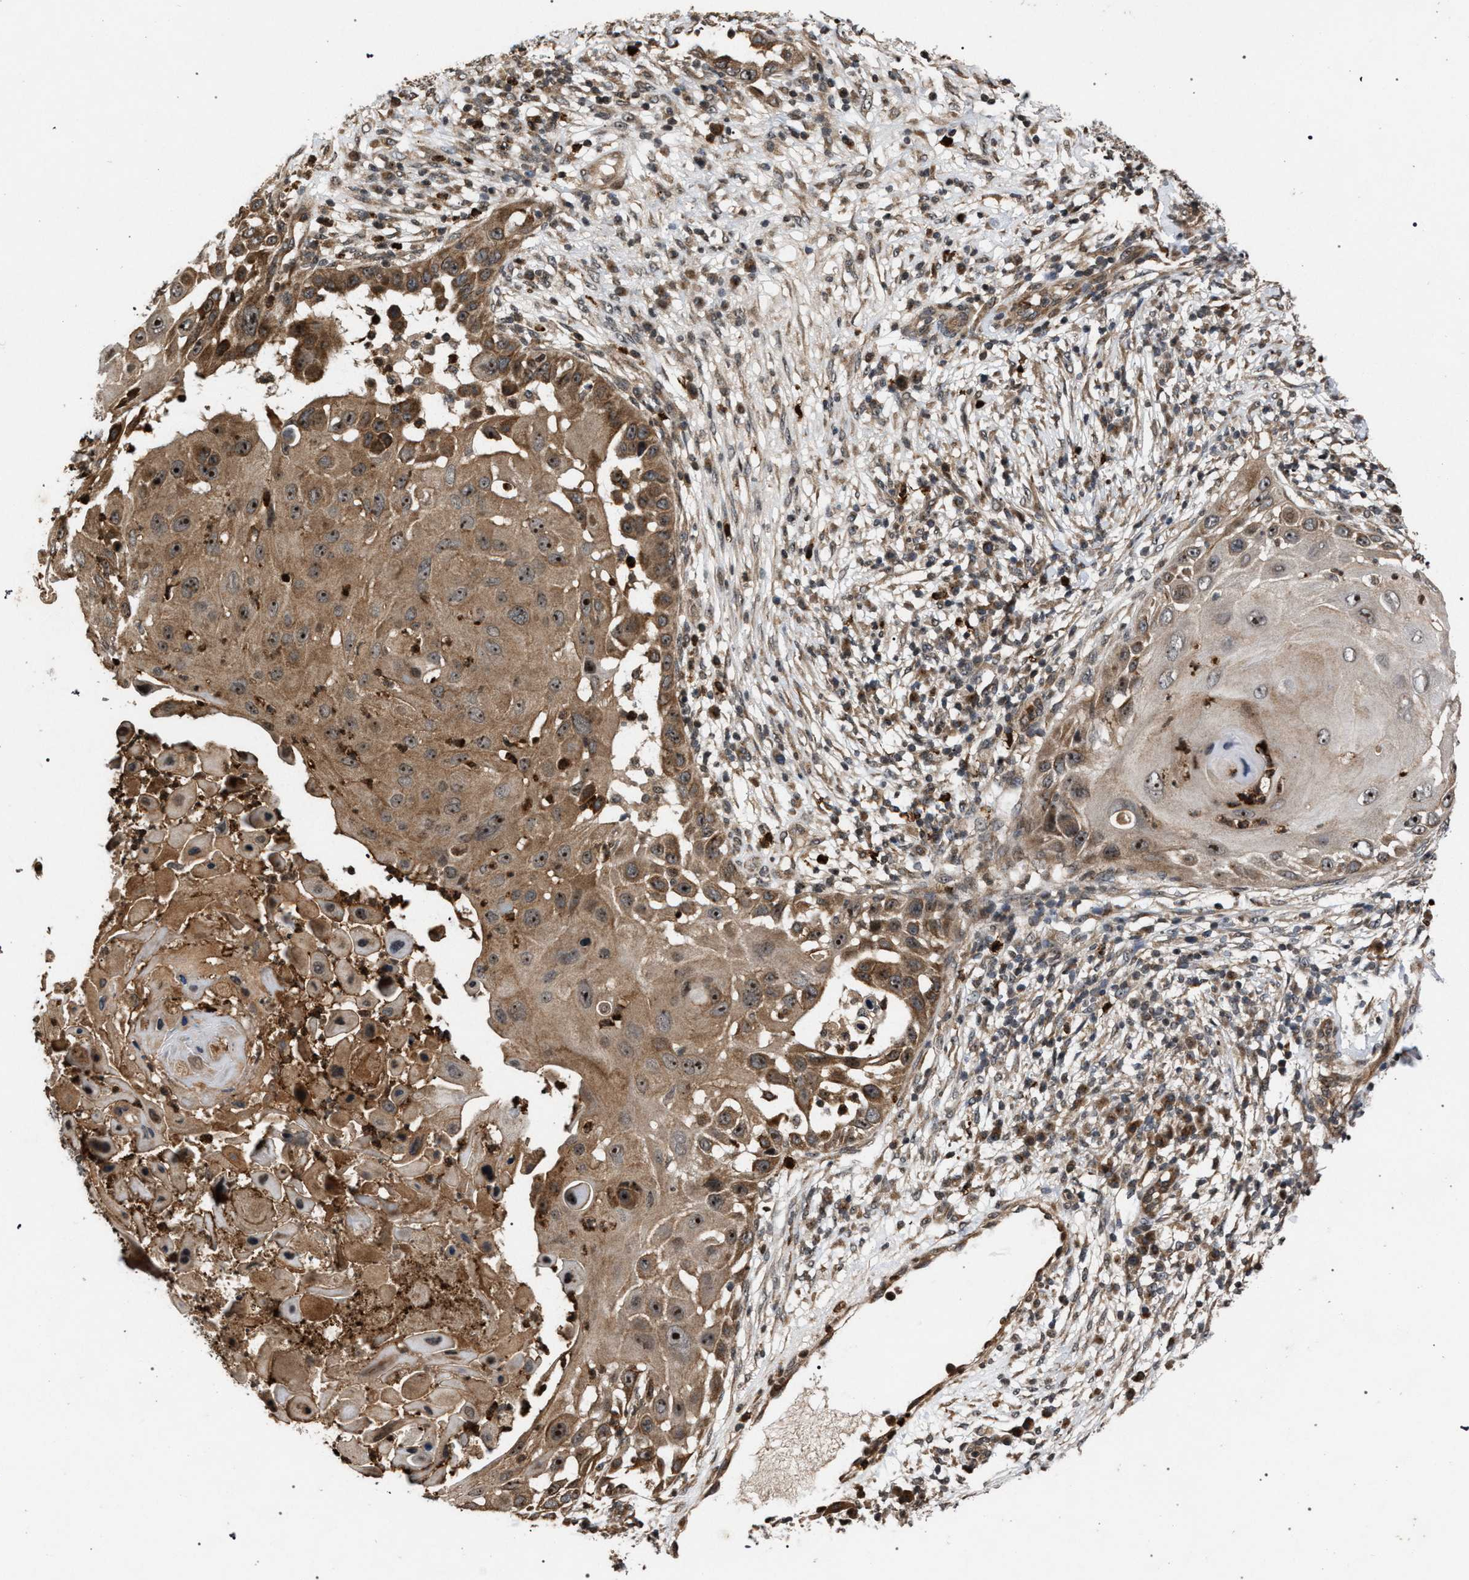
{"staining": {"intensity": "moderate", "quantity": ">75%", "location": "cytoplasmic/membranous,nuclear"}, "tissue": "skin cancer", "cell_type": "Tumor cells", "image_type": "cancer", "snomed": [{"axis": "morphology", "description": "Squamous cell carcinoma, NOS"}, {"axis": "topography", "description": "Skin"}], "caption": "Immunohistochemical staining of skin cancer (squamous cell carcinoma) exhibits medium levels of moderate cytoplasmic/membranous and nuclear protein staining in approximately >75% of tumor cells.", "gene": "IRAK4", "patient": {"sex": "female", "age": 44}}